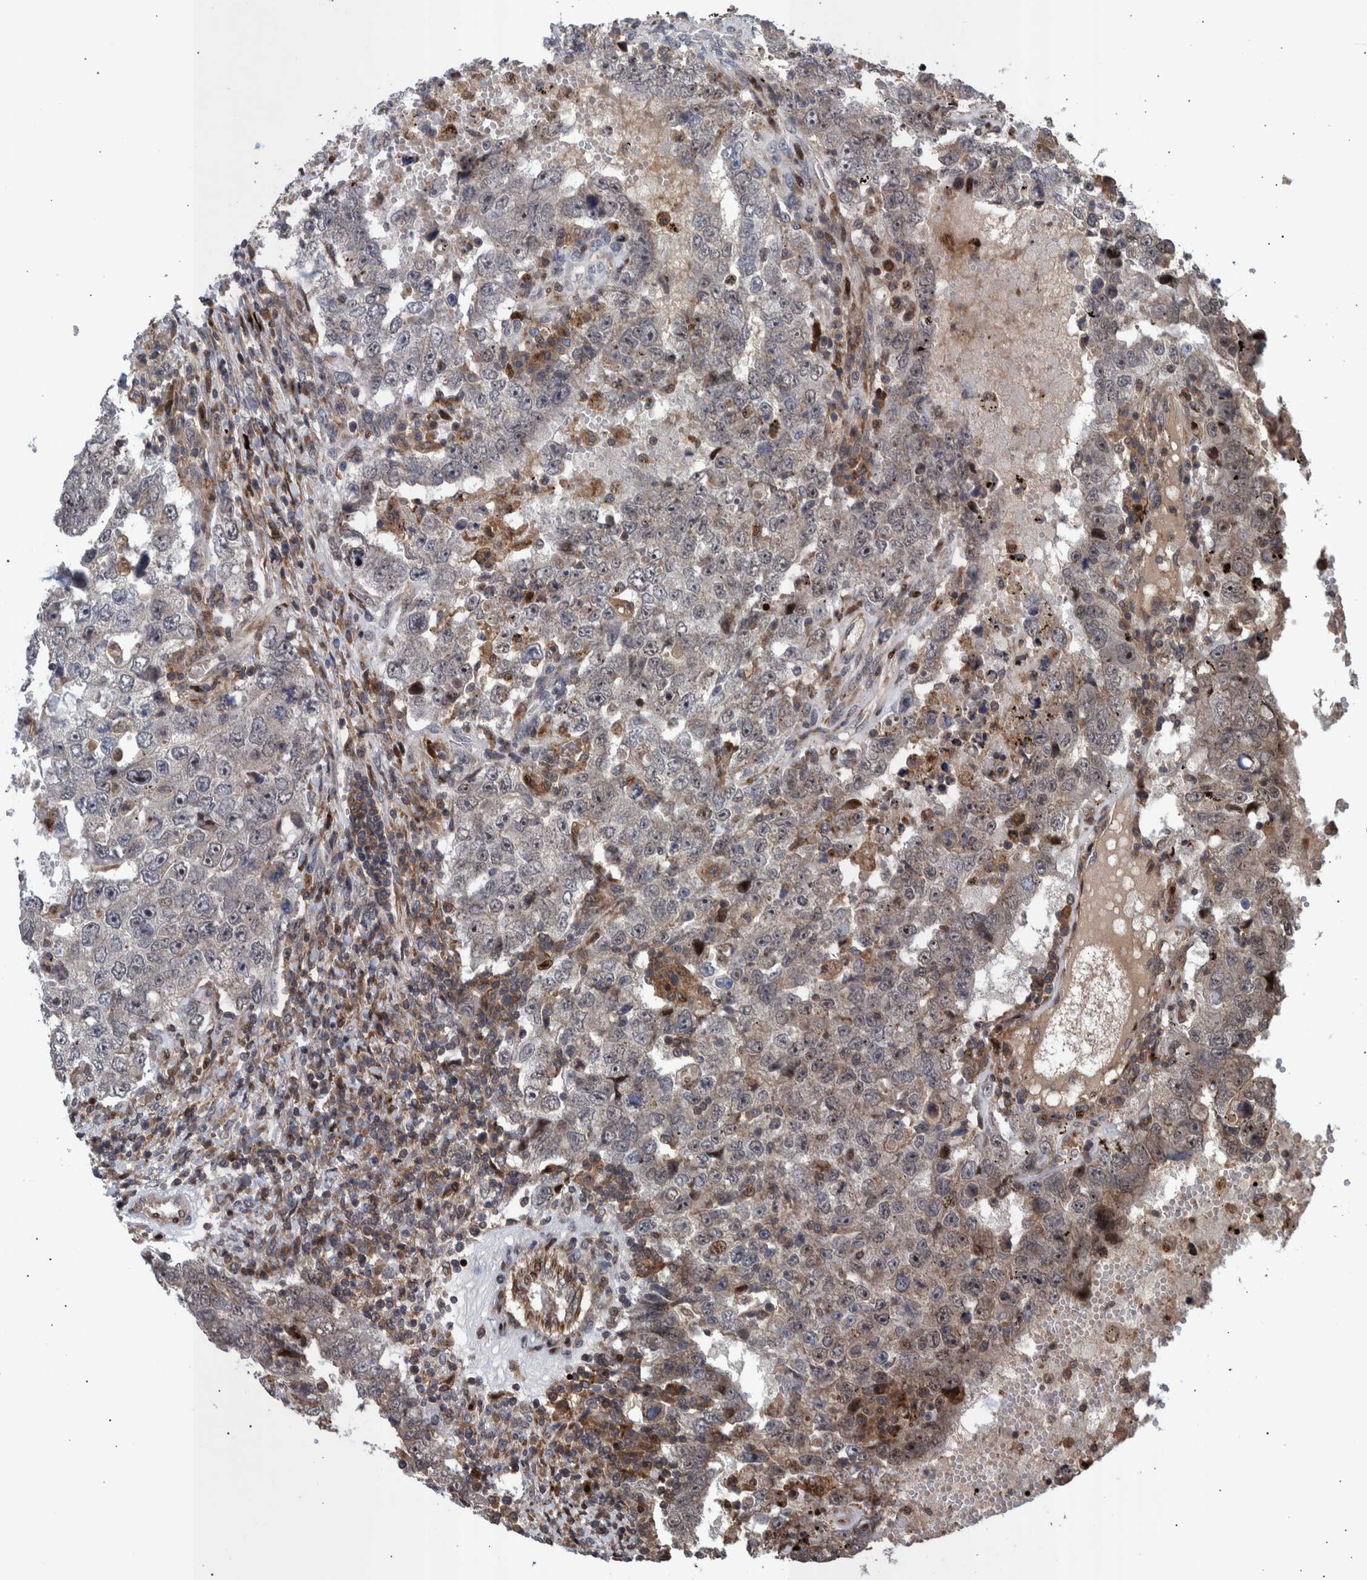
{"staining": {"intensity": "weak", "quantity": "25%-75%", "location": "cytoplasmic/membranous"}, "tissue": "testis cancer", "cell_type": "Tumor cells", "image_type": "cancer", "snomed": [{"axis": "morphology", "description": "Carcinoma, Embryonal, NOS"}, {"axis": "topography", "description": "Testis"}], "caption": "Testis embryonal carcinoma stained for a protein exhibits weak cytoplasmic/membranous positivity in tumor cells.", "gene": "SHISA6", "patient": {"sex": "male", "age": 26}}